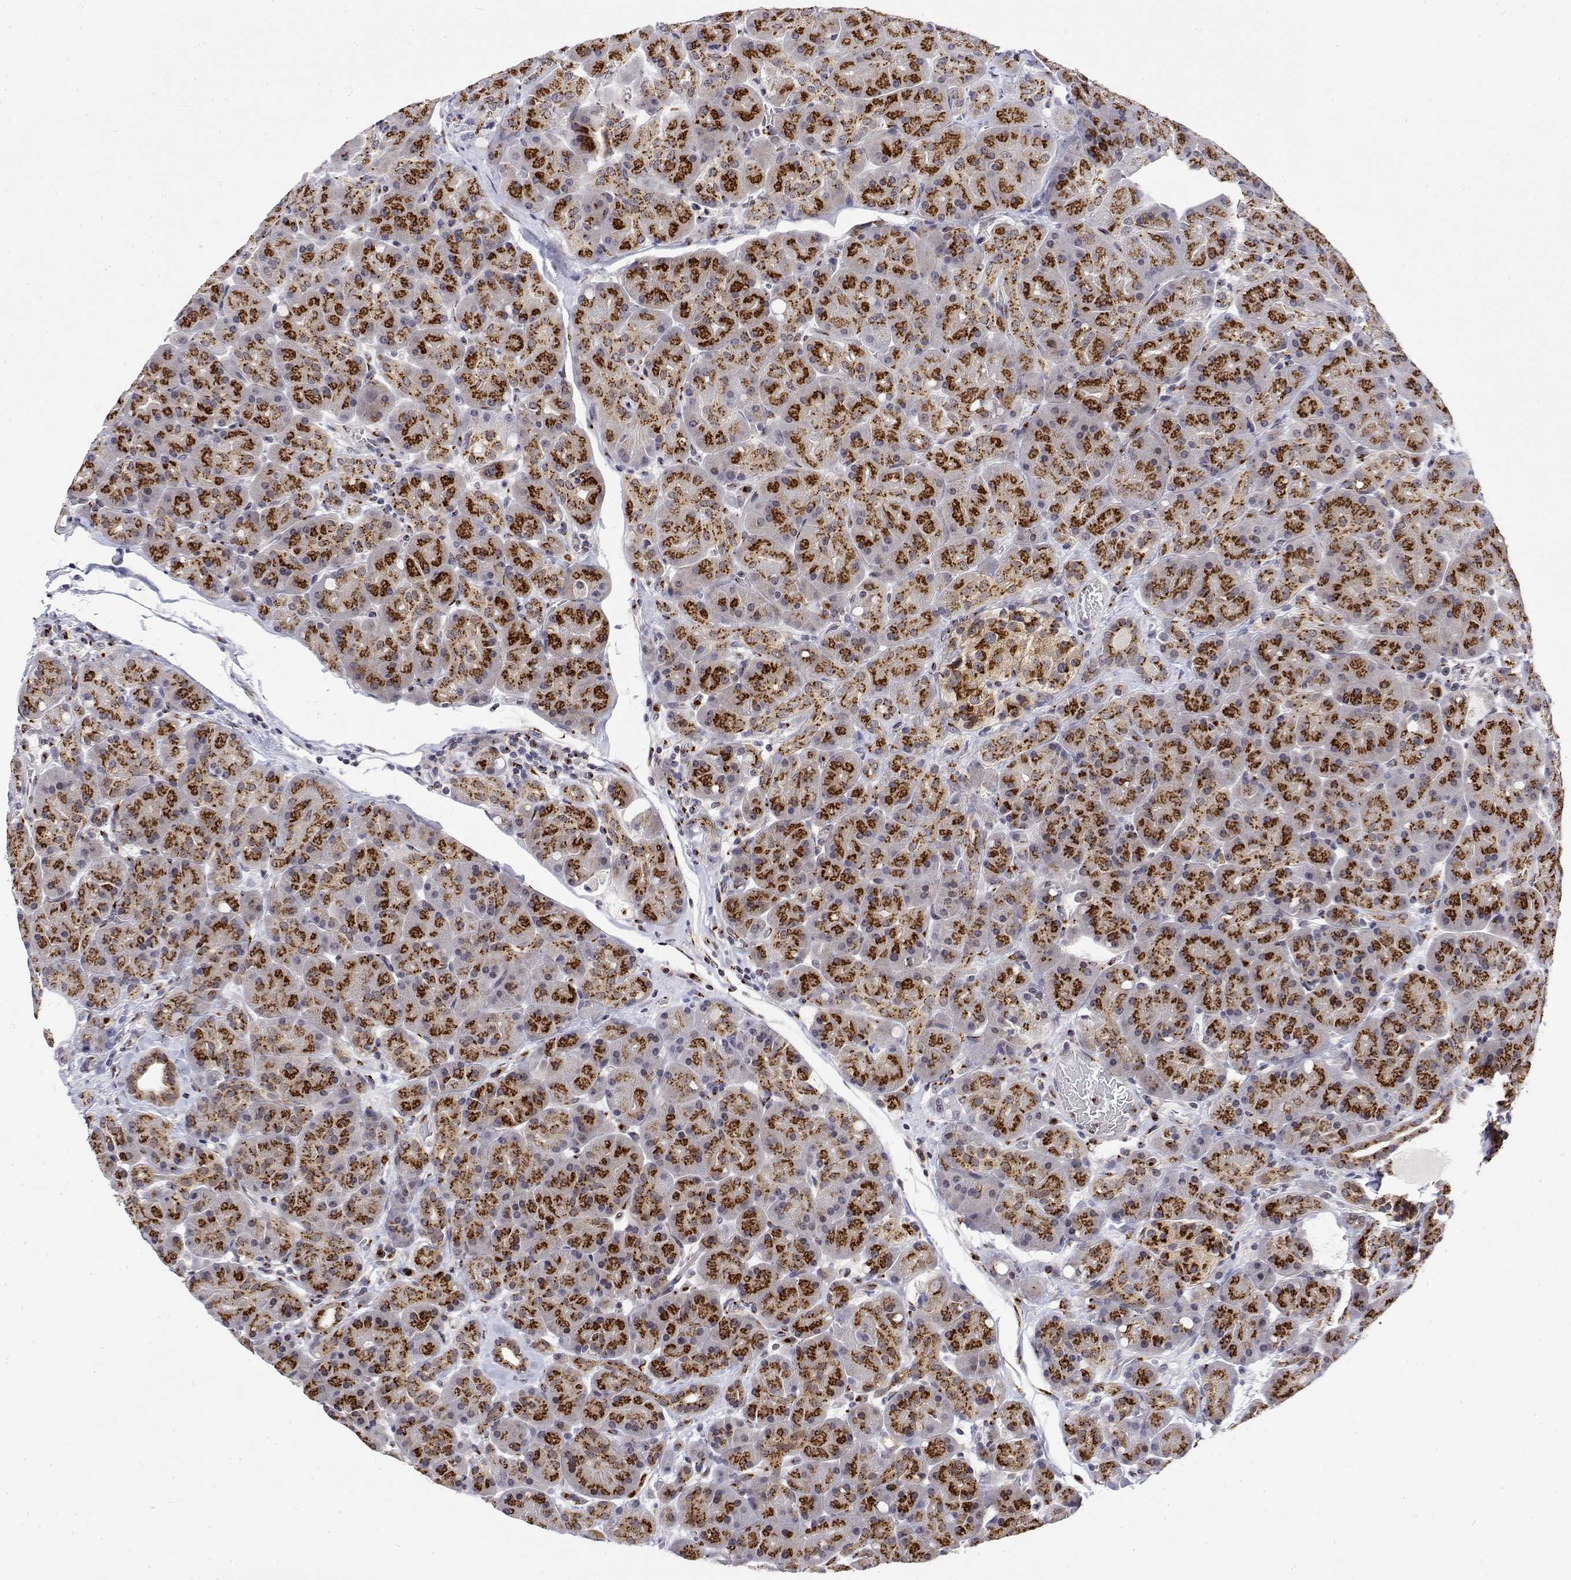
{"staining": {"intensity": "strong", "quantity": ">75%", "location": "cytoplasmic/membranous"}, "tissue": "pancreas", "cell_type": "Exocrine glandular cells", "image_type": "normal", "snomed": [{"axis": "morphology", "description": "Normal tissue, NOS"}, {"axis": "topography", "description": "Pancreas"}], "caption": "DAB immunohistochemical staining of benign human pancreas displays strong cytoplasmic/membranous protein staining in about >75% of exocrine glandular cells. Immunohistochemistry (ihc) stains the protein of interest in brown and the nuclei are stained blue.", "gene": "YIPF3", "patient": {"sex": "male", "age": 55}}